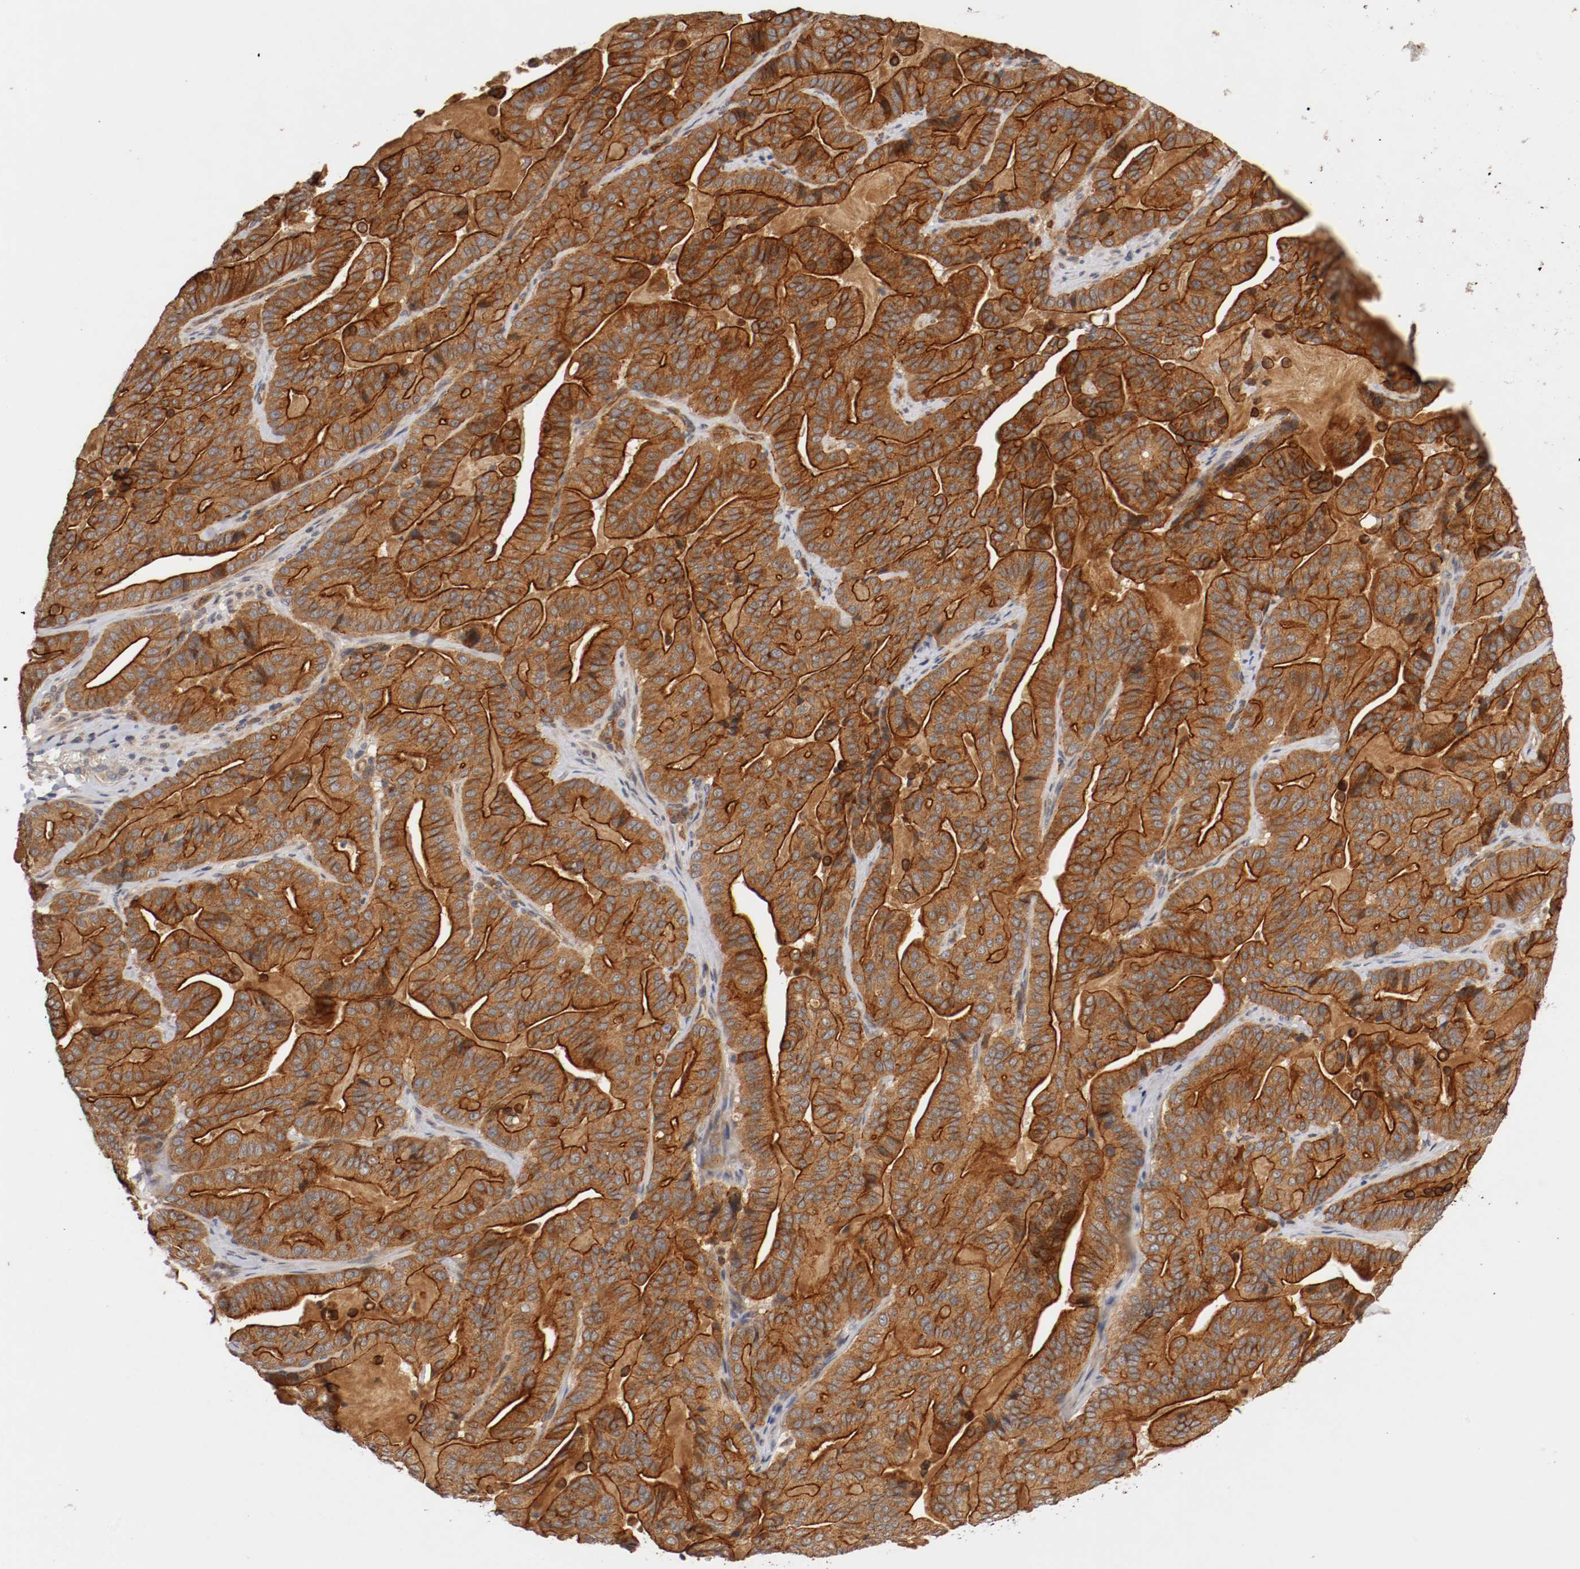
{"staining": {"intensity": "strong", "quantity": ">75%", "location": "cytoplasmic/membranous"}, "tissue": "pancreatic cancer", "cell_type": "Tumor cells", "image_type": "cancer", "snomed": [{"axis": "morphology", "description": "Adenocarcinoma, NOS"}, {"axis": "topography", "description": "Pancreas"}], "caption": "Pancreatic cancer (adenocarcinoma) was stained to show a protein in brown. There is high levels of strong cytoplasmic/membranous expression in approximately >75% of tumor cells.", "gene": "TYK2", "patient": {"sex": "male", "age": 63}}